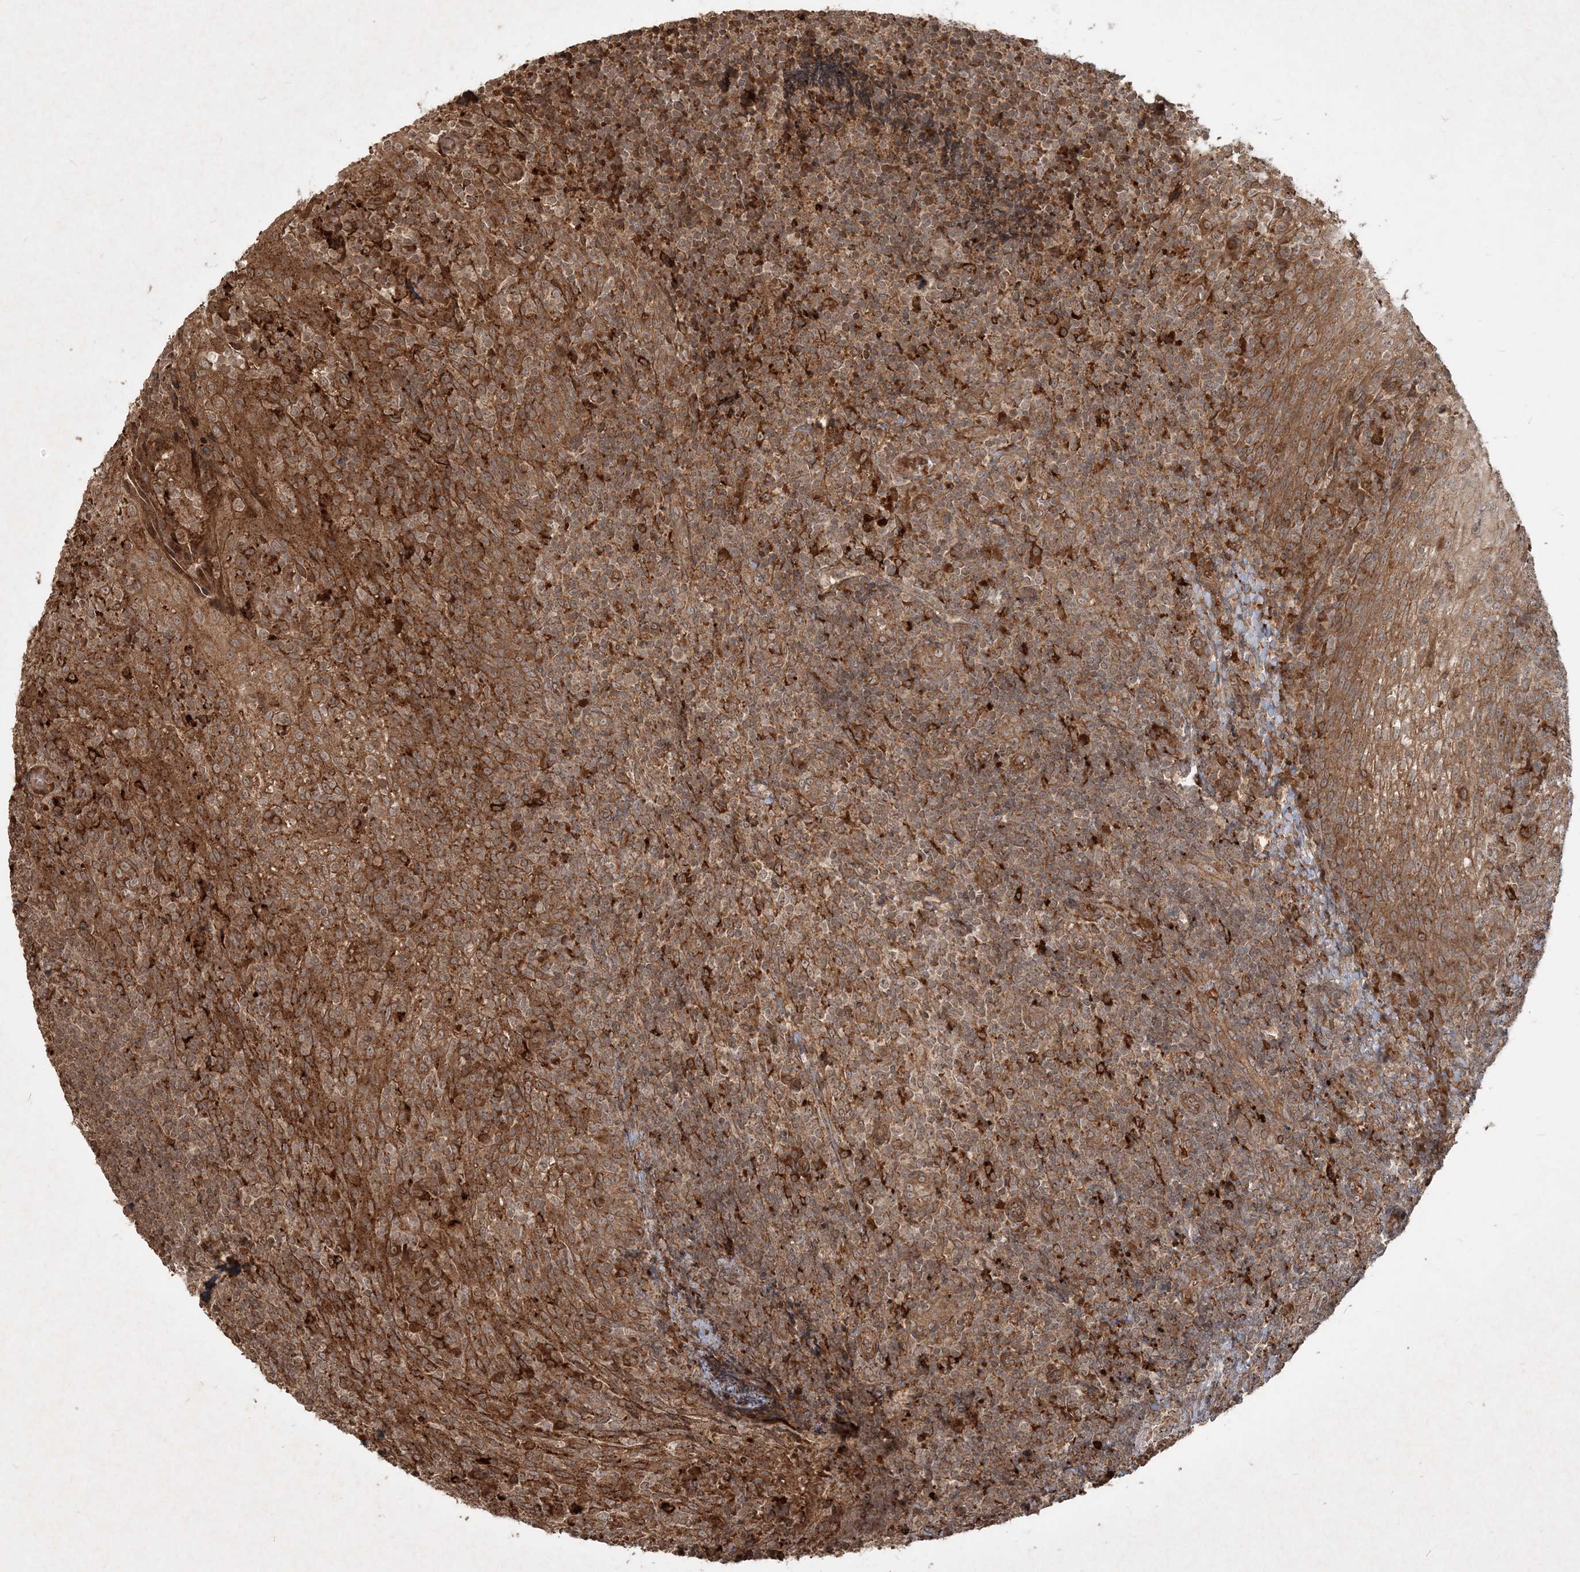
{"staining": {"intensity": "moderate", "quantity": "<25%", "location": "cytoplasmic/membranous"}, "tissue": "tonsil", "cell_type": "Germinal center cells", "image_type": "normal", "snomed": [{"axis": "morphology", "description": "Normal tissue, NOS"}, {"axis": "topography", "description": "Tonsil"}], "caption": "Tonsil stained with DAB (3,3'-diaminobenzidine) immunohistochemistry demonstrates low levels of moderate cytoplasmic/membranous expression in approximately <25% of germinal center cells.", "gene": "NARS1", "patient": {"sex": "female", "age": 19}}